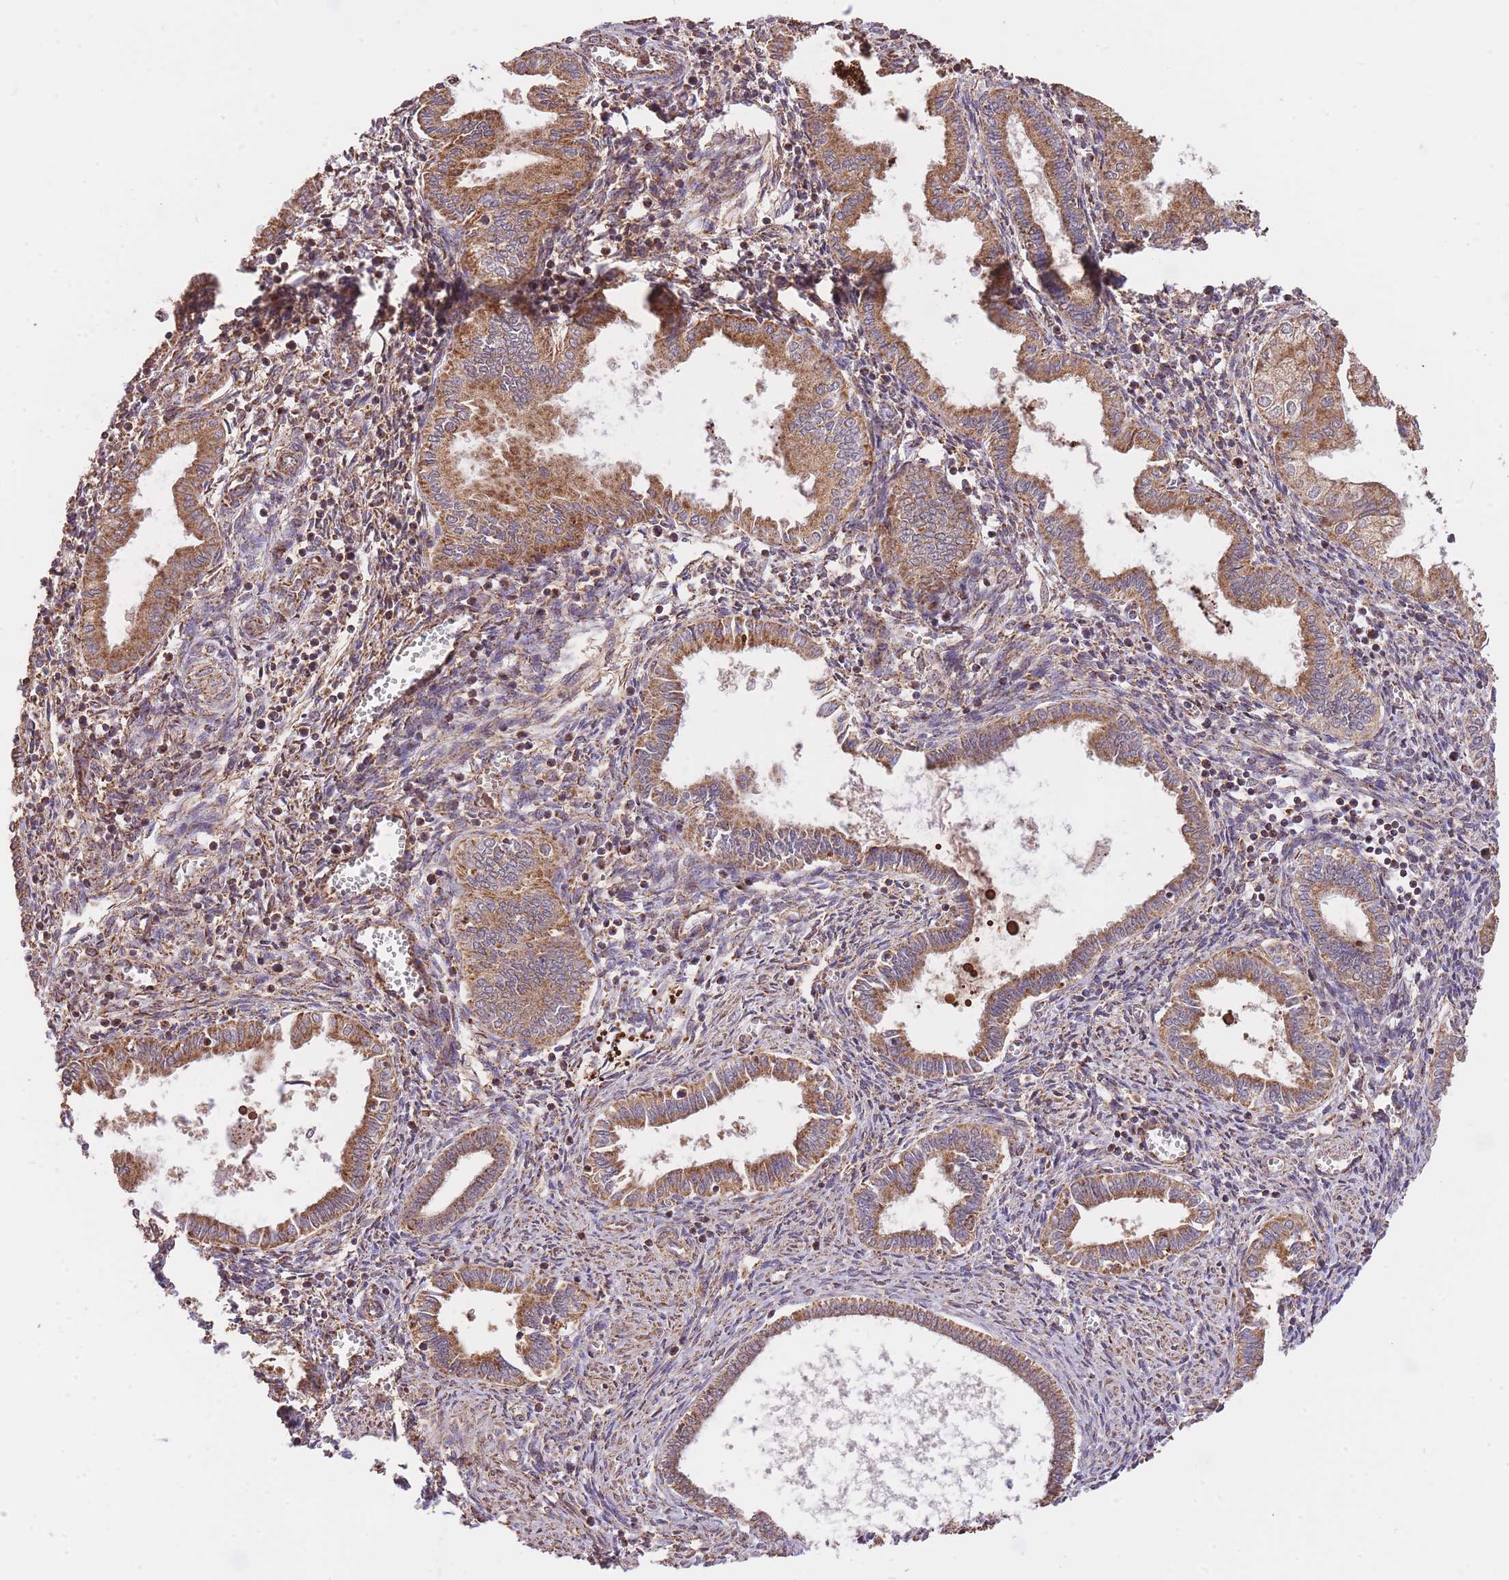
{"staining": {"intensity": "moderate", "quantity": ">75%", "location": "cytoplasmic/membranous"}, "tissue": "endometrium", "cell_type": "Cells in endometrial stroma", "image_type": "normal", "snomed": [{"axis": "morphology", "description": "Normal tissue, NOS"}, {"axis": "topography", "description": "Endometrium"}], "caption": "Benign endometrium reveals moderate cytoplasmic/membranous staining in about >75% of cells in endometrial stroma (DAB (3,3'-diaminobenzidine) = brown stain, brightfield microscopy at high magnification)..", "gene": "PREP", "patient": {"sex": "female", "age": 37}}